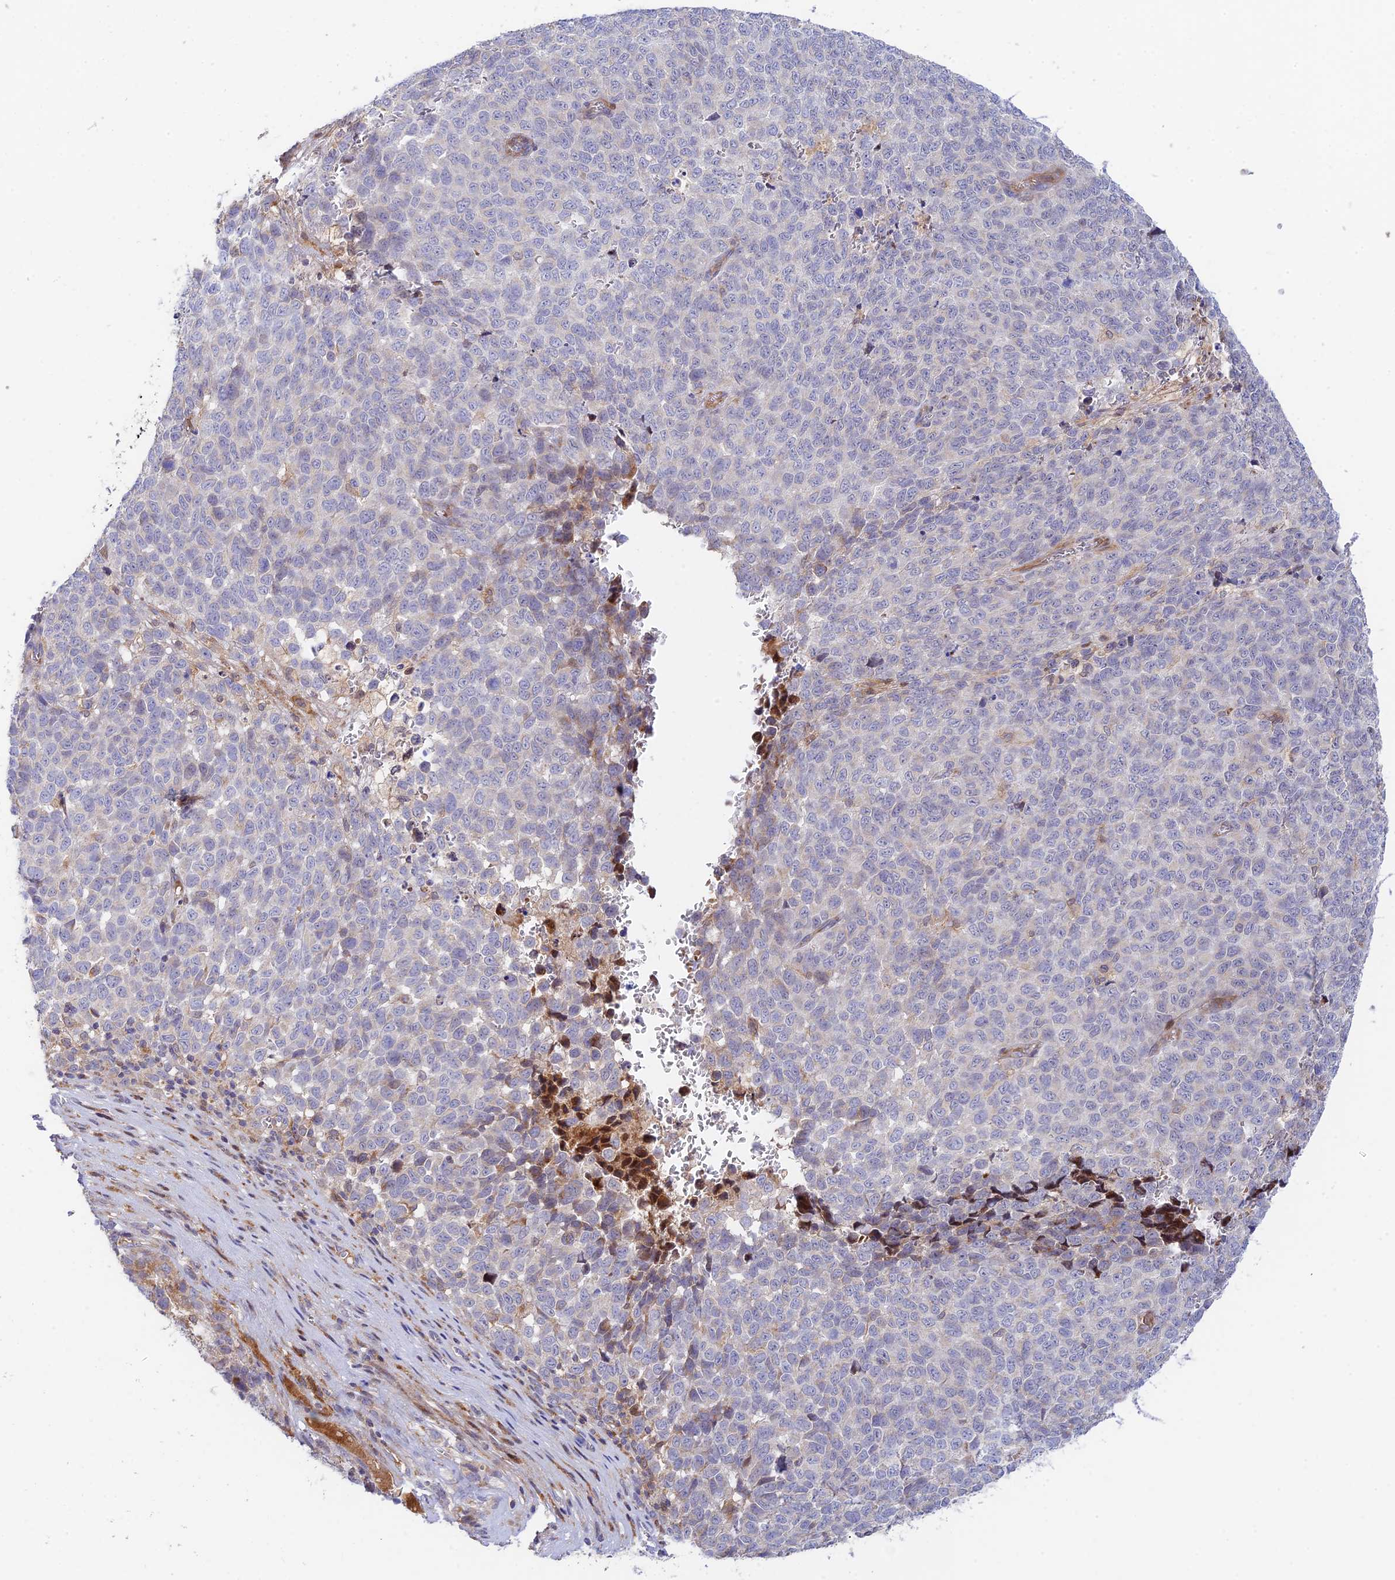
{"staining": {"intensity": "negative", "quantity": "none", "location": "none"}, "tissue": "melanoma", "cell_type": "Tumor cells", "image_type": "cancer", "snomed": [{"axis": "morphology", "description": "Malignant melanoma, NOS"}, {"axis": "topography", "description": "Nose, NOS"}], "caption": "Immunohistochemical staining of malignant melanoma demonstrates no significant expression in tumor cells. The staining was performed using DAB to visualize the protein expression in brown, while the nuclei were stained in blue with hematoxylin (Magnification: 20x).", "gene": "FUOM", "patient": {"sex": "female", "age": 48}}